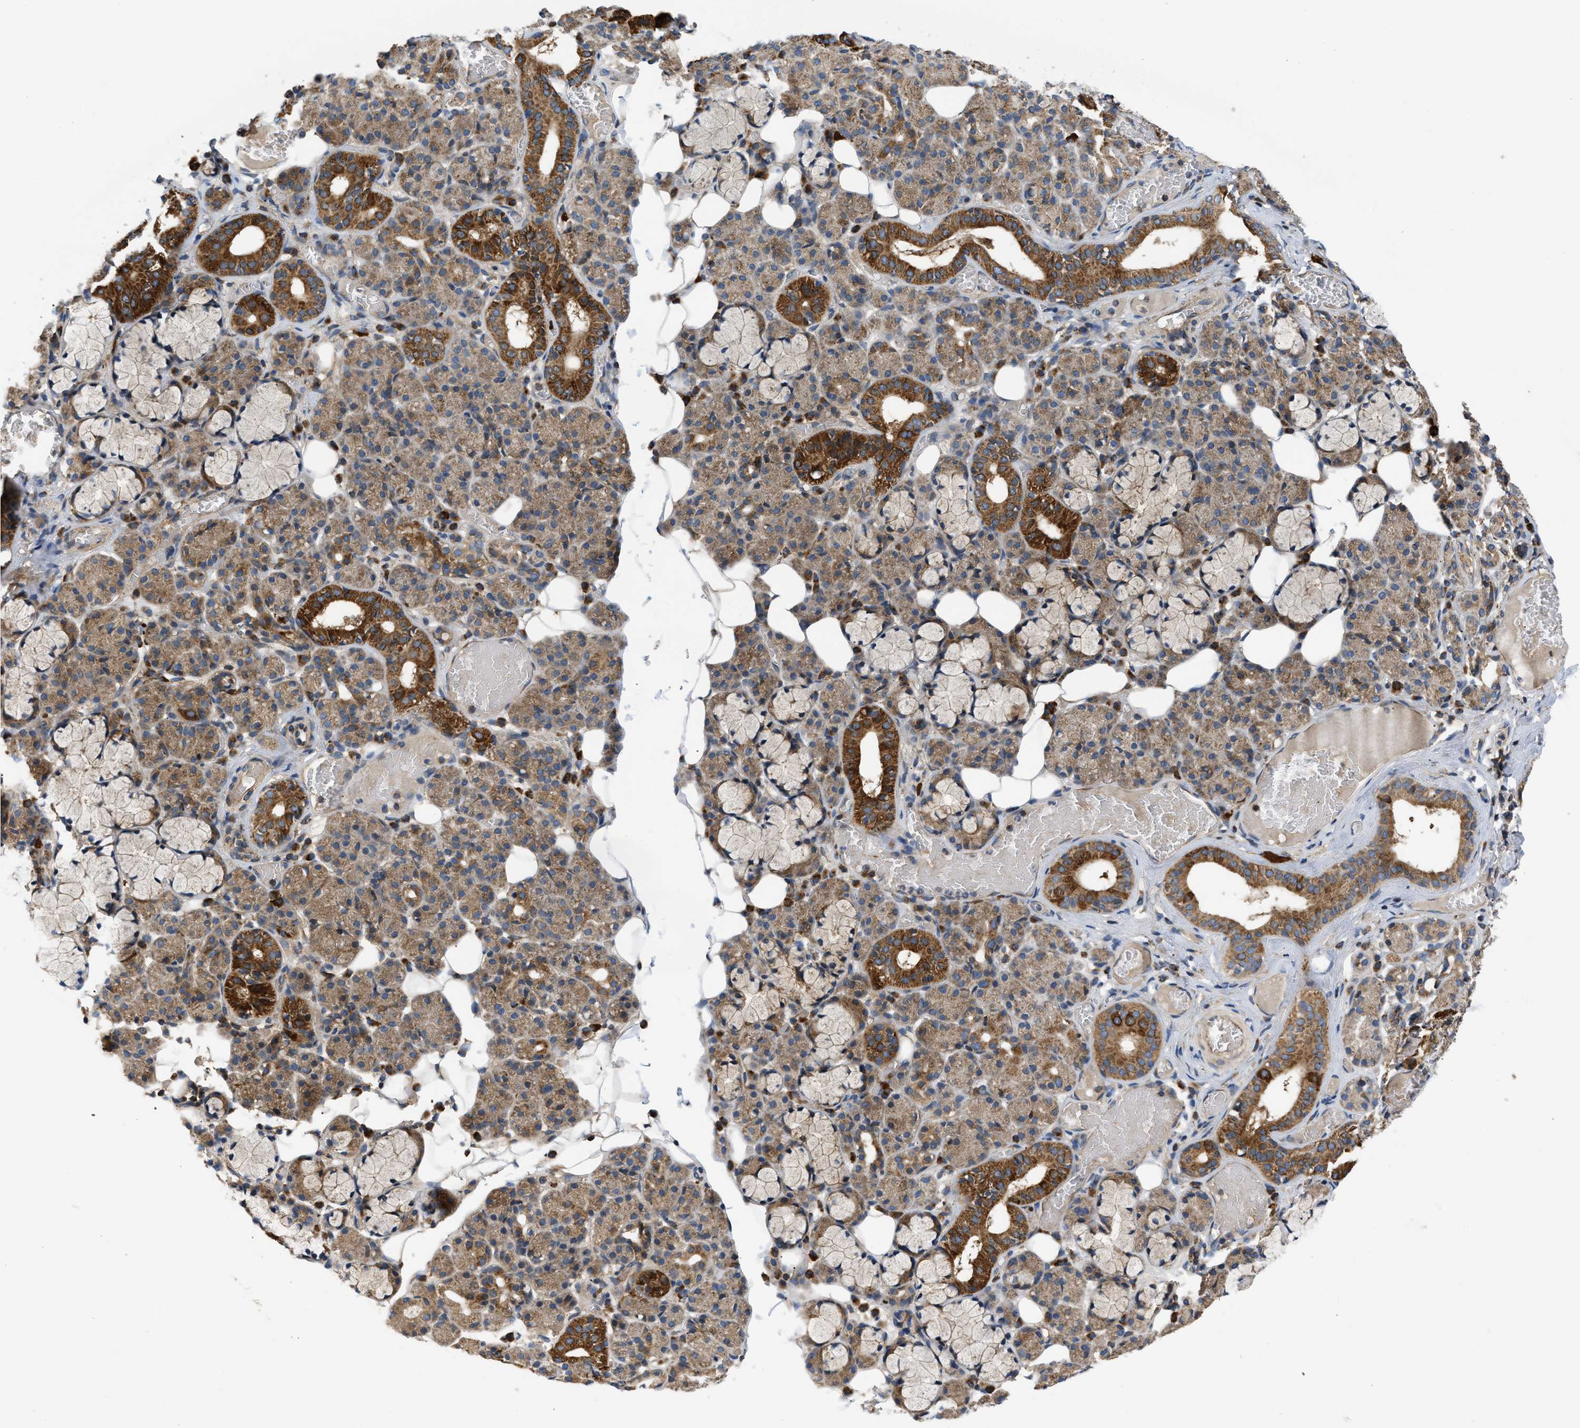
{"staining": {"intensity": "strong", "quantity": ">75%", "location": "cytoplasmic/membranous"}, "tissue": "salivary gland", "cell_type": "Glandular cells", "image_type": "normal", "snomed": [{"axis": "morphology", "description": "Normal tissue, NOS"}, {"axis": "topography", "description": "Salivary gland"}], "caption": "Immunohistochemistry (IHC) (DAB (3,3'-diaminobenzidine)) staining of benign human salivary gland shows strong cytoplasmic/membranous protein expression in approximately >75% of glandular cells.", "gene": "OPTN", "patient": {"sex": "male", "age": 63}}